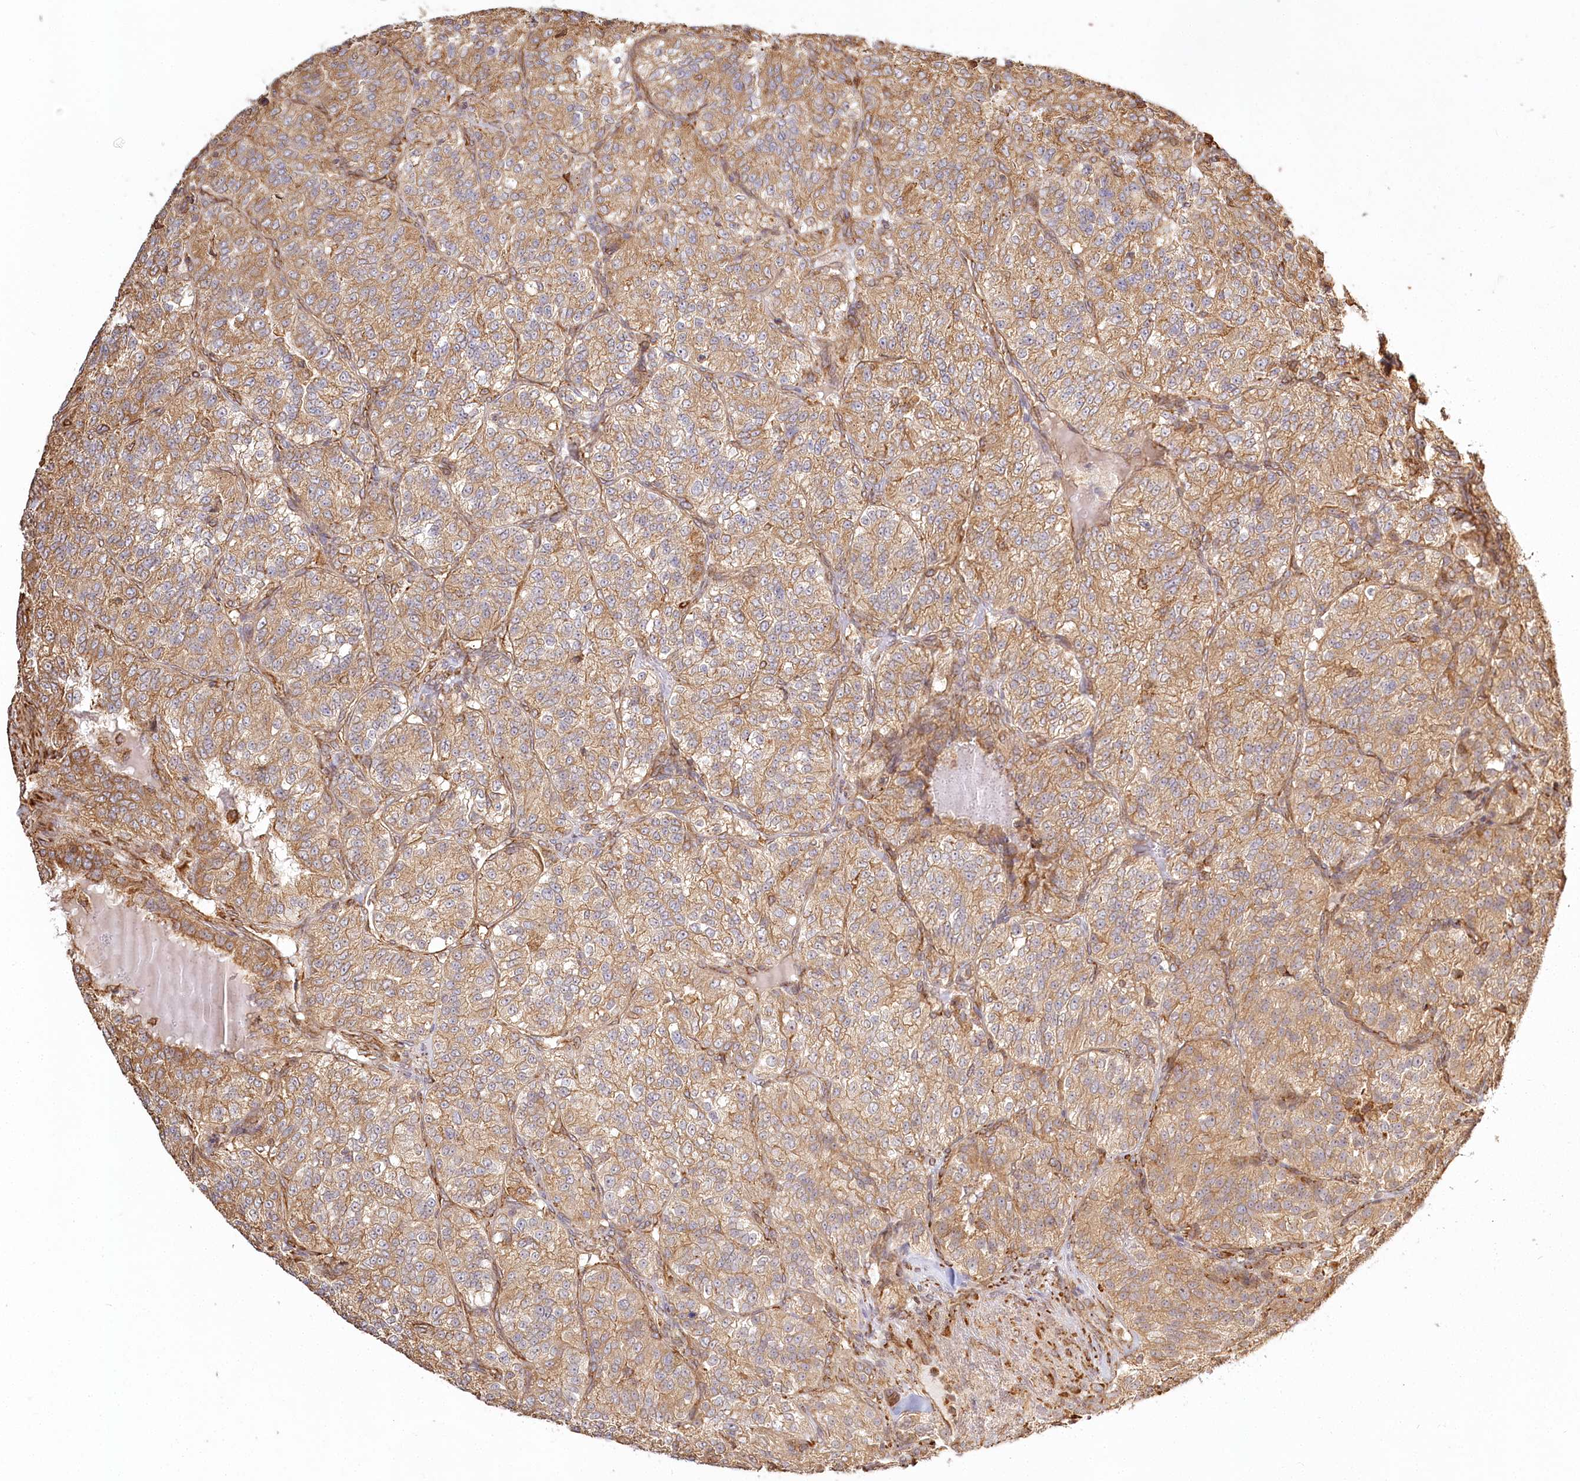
{"staining": {"intensity": "moderate", "quantity": ">75%", "location": "cytoplasmic/membranous"}, "tissue": "renal cancer", "cell_type": "Tumor cells", "image_type": "cancer", "snomed": [{"axis": "morphology", "description": "Adenocarcinoma, NOS"}, {"axis": "topography", "description": "Kidney"}], "caption": "Immunohistochemical staining of renal adenocarcinoma reveals medium levels of moderate cytoplasmic/membranous staining in about >75% of tumor cells. (brown staining indicates protein expression, while blue staining denotes nuclei).", "gene": "FAM13A", "patient": {"sex": "female", "age": 63}}